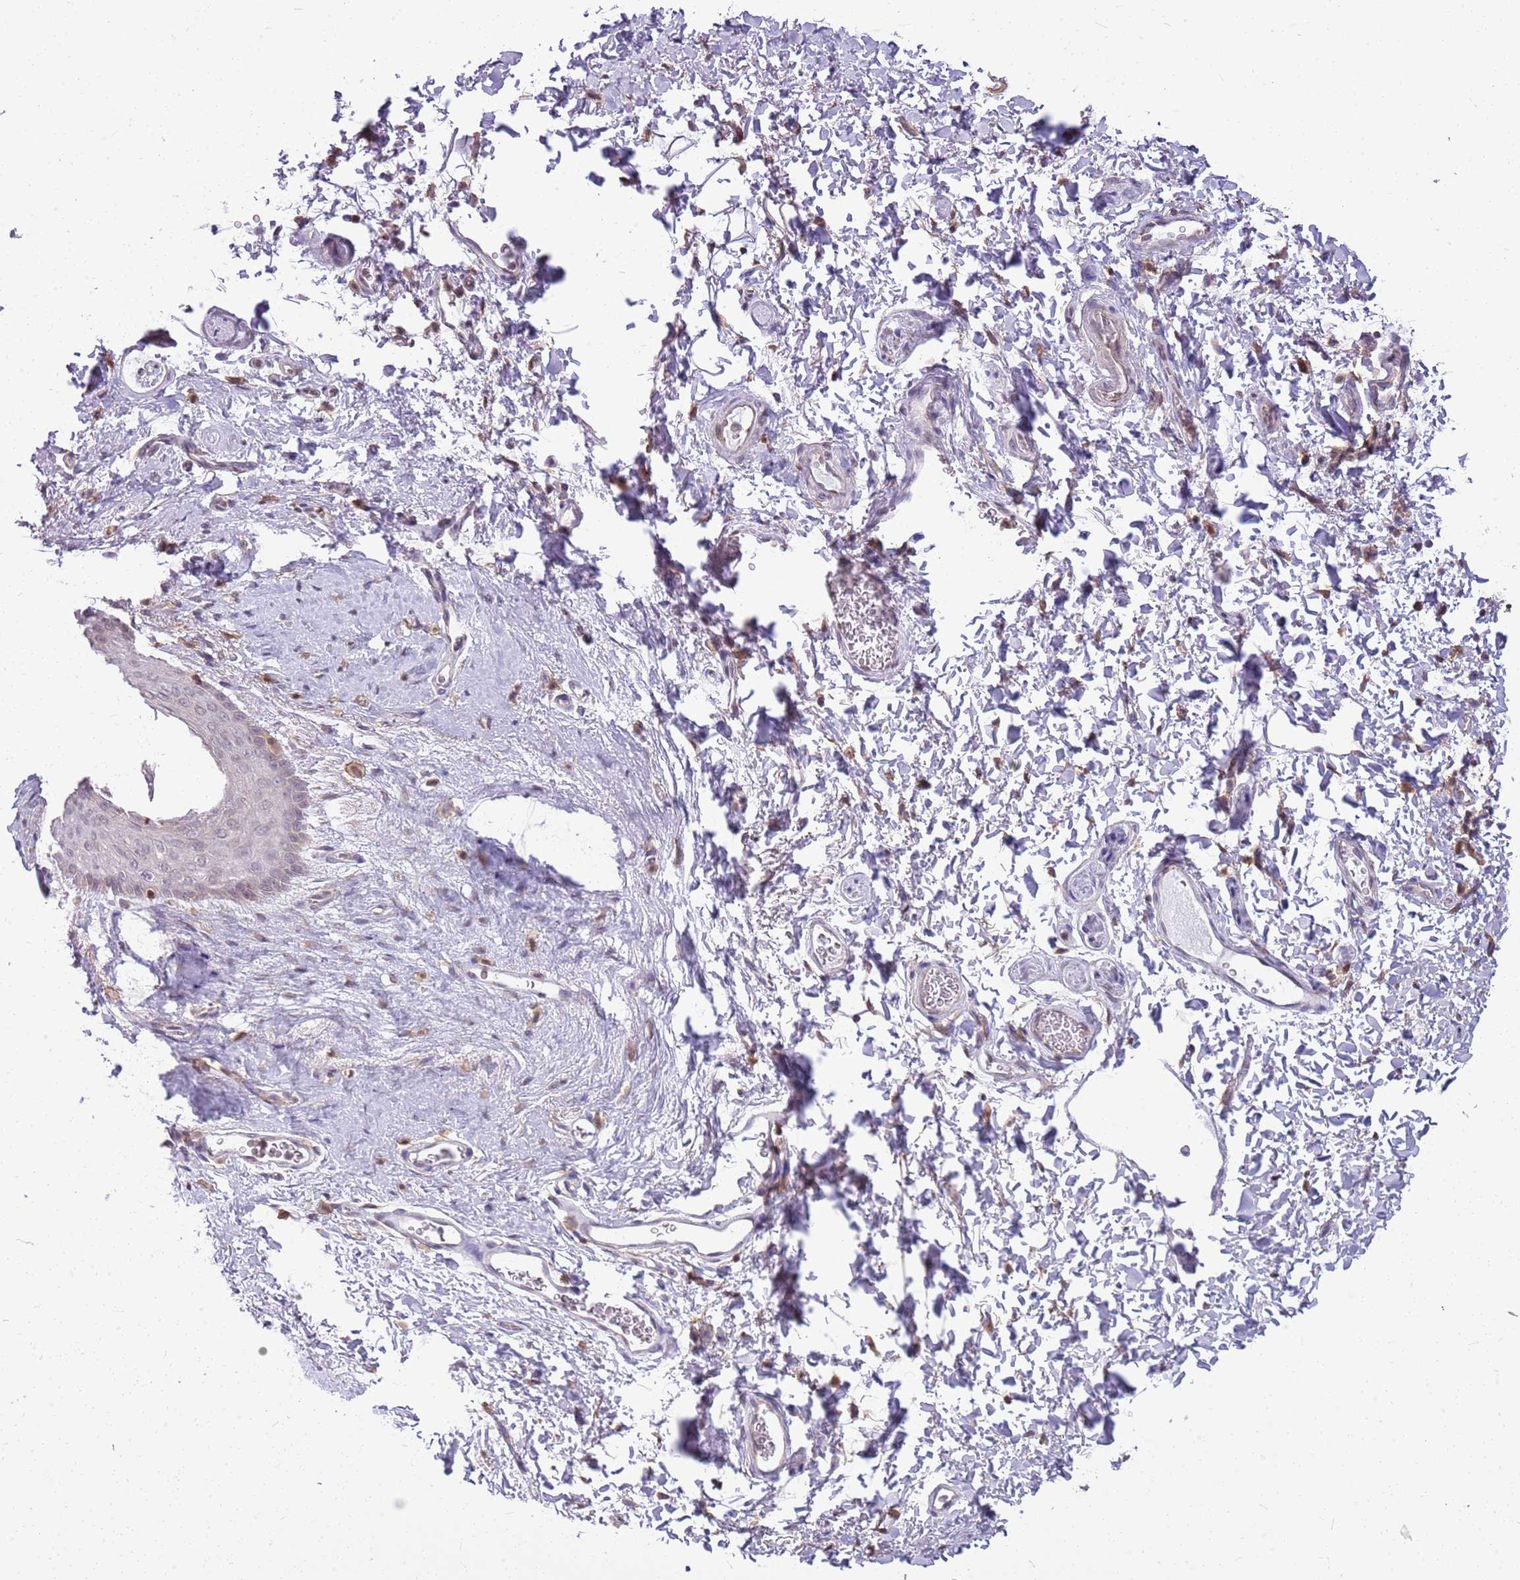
{"staining": {"intensity": "weak", "quantity": "25%-75%", "location": "nuclear"}, "tissue": "skin", "cell_type": "Epidermal cells", "image_type": "normal", "snomed": [{"axis": "morphology", "description": "Normal tissue, NOS"}, {"axis": "topography", "description": "Anal"}], "caption": "IHC of unremarkable skin reveals low levels of weak nuclear expression in about 25%-75% of epidermal cells.", "gene": "DHX32", "patient": {"sex": "male", "age": 44}}